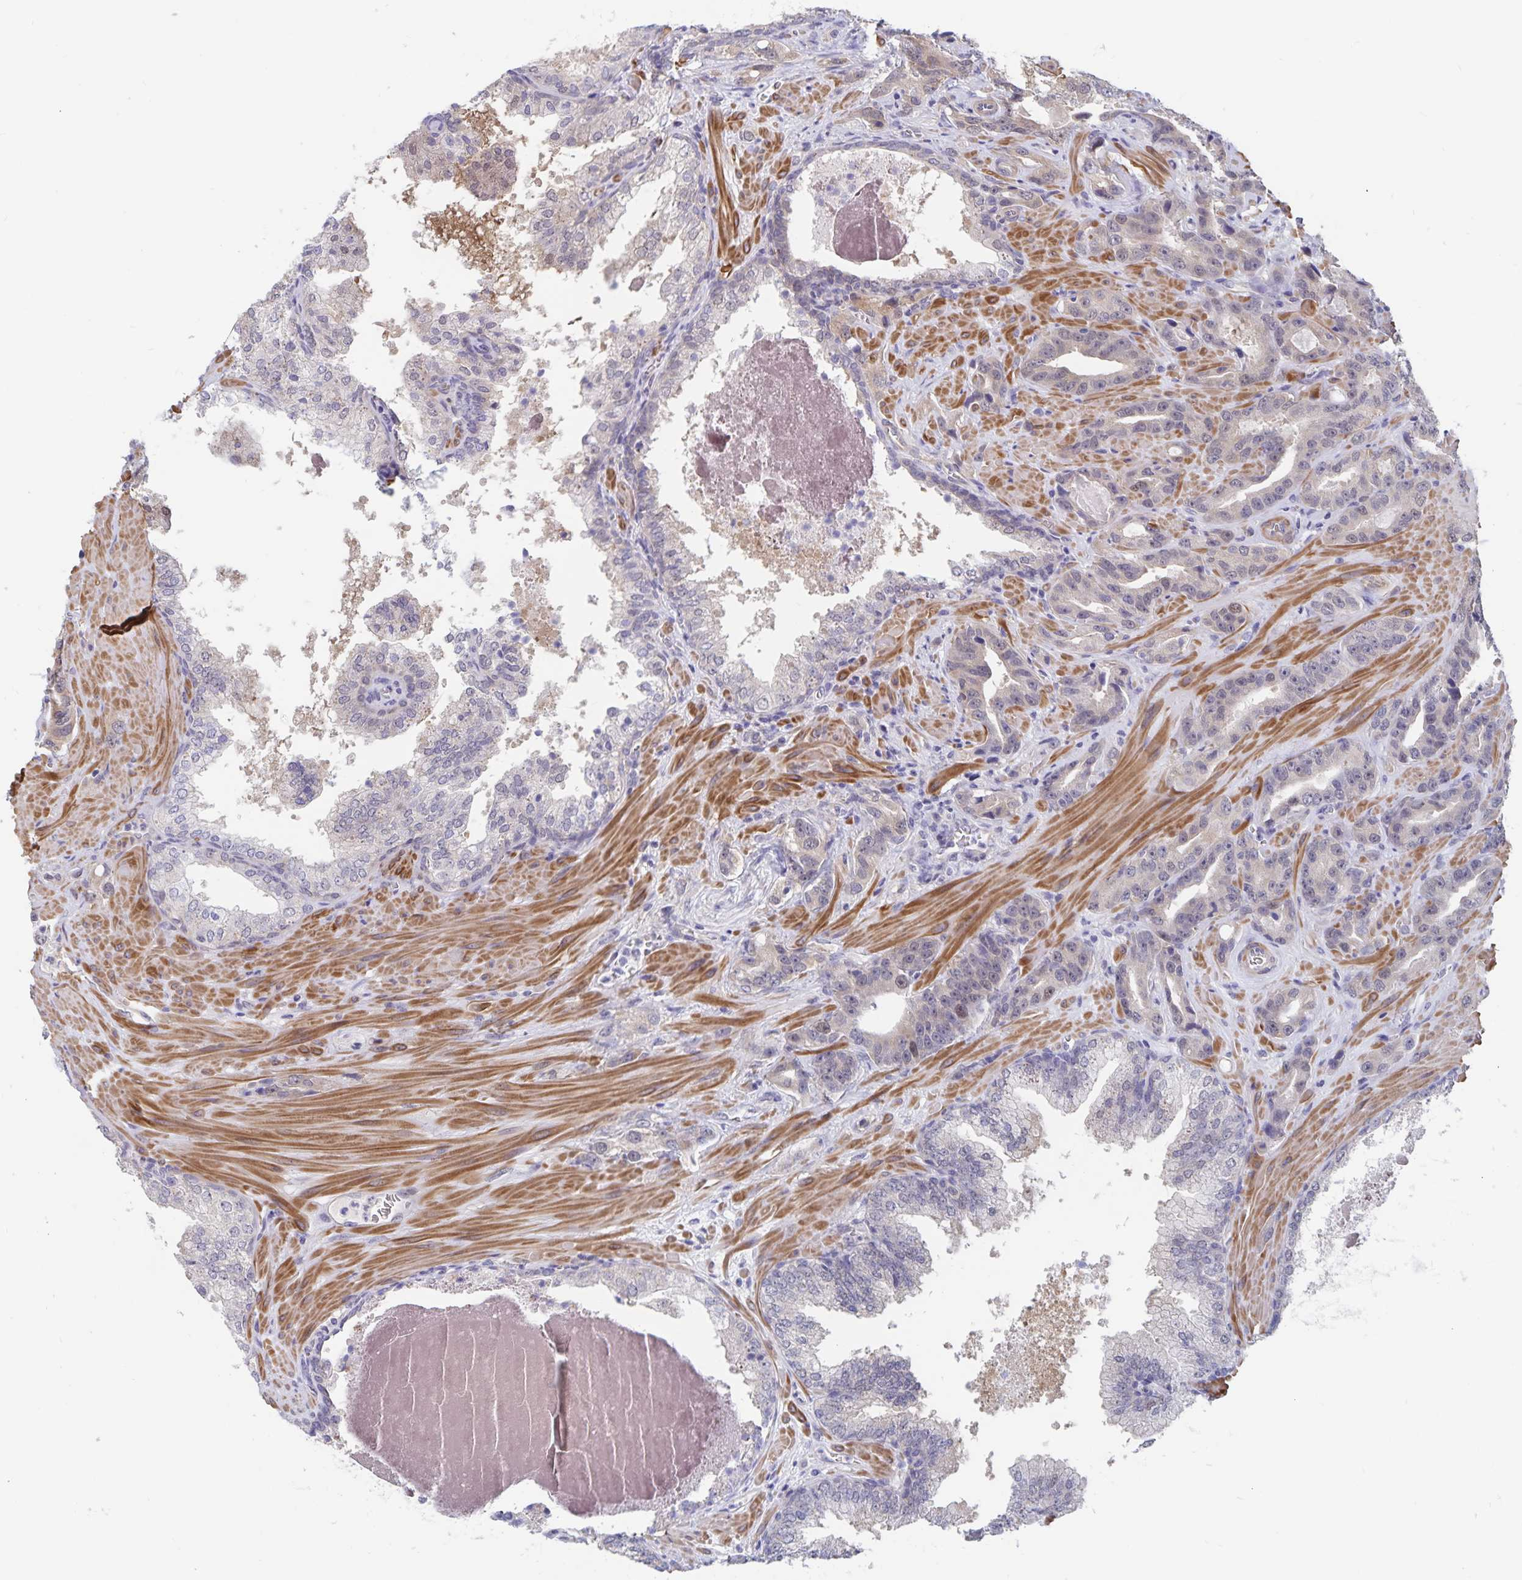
{"staining": {"intensity": "weak", "quantity": "<25%", "location": "nuclear"}, "tissue": "prostate cancer", "cell_type": "Tumor cells", "image_type": "cancer", "snomed": [{"axis": "morphology", "description": "Adenocarcinoma, High grade"}, {"axis": "topography", "description": "Prostate"}], "caption": "The image shows no significant staining in tumor cells of prostate high-grade adenocarcinoma.", "gene": "BAG6", "patient": {"sex": "male", "age": 65}}